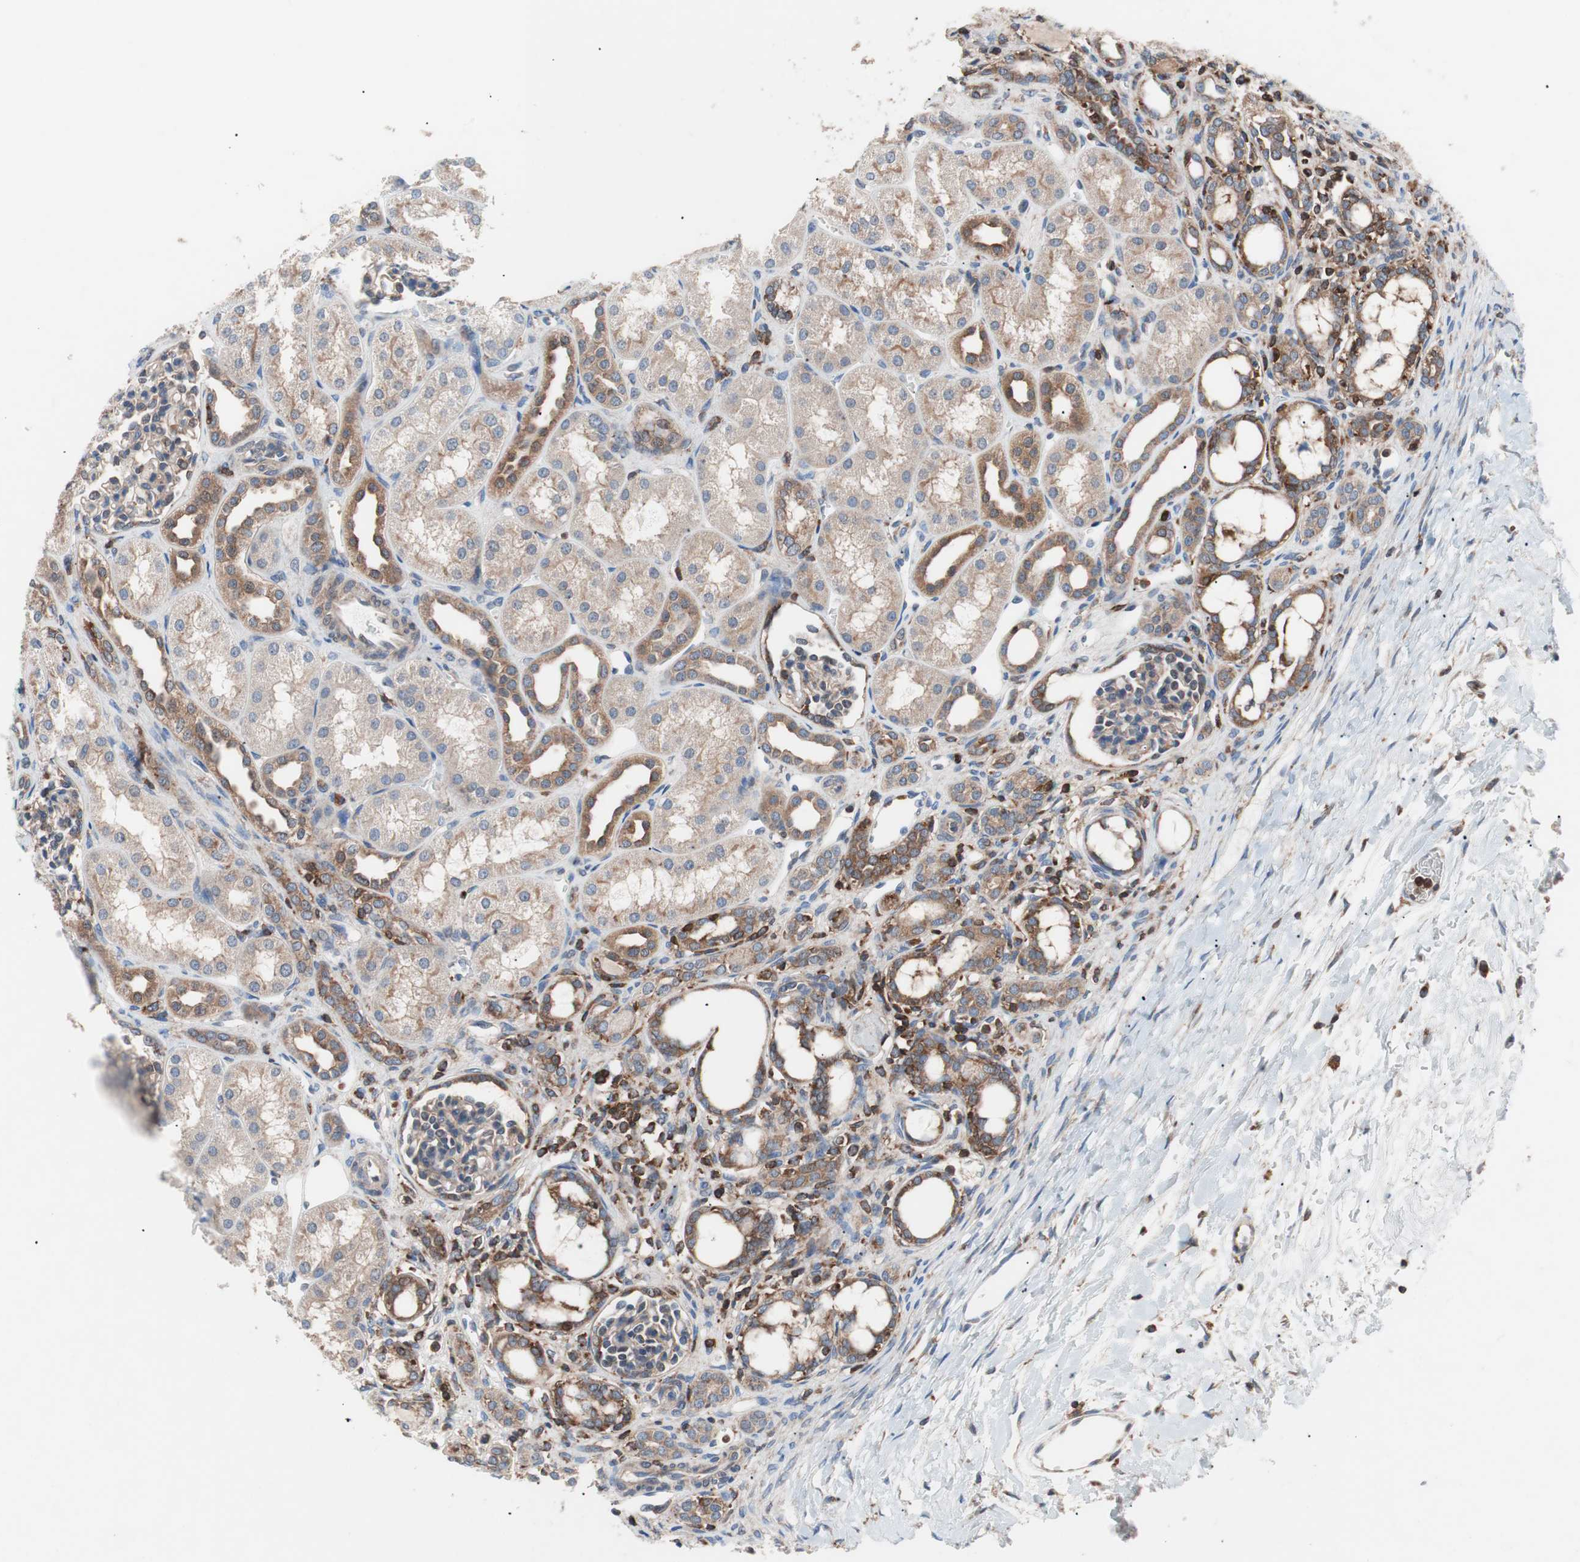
{"staining": {"intensity": "moderate", "quantity": ">75%", "location": "cytoplasmic/membranous"}, "tissue": "kidney", "cell_type": "Cells in glomeruli", "image_type": "normal", "snomed": [{"axis": "morphology", "description": "Normal tissue, NOS"}, {"axis": "topography", "description": "Kidney"}], "caption": "About >75% of cells in glomeruli in benign kidney display moderate cytoplasmic/membranous protein staining as visualized by brown immunohistochemical staining.", "gene": "PIK3R1", "patient": {"sex": "male", "age": 7}}